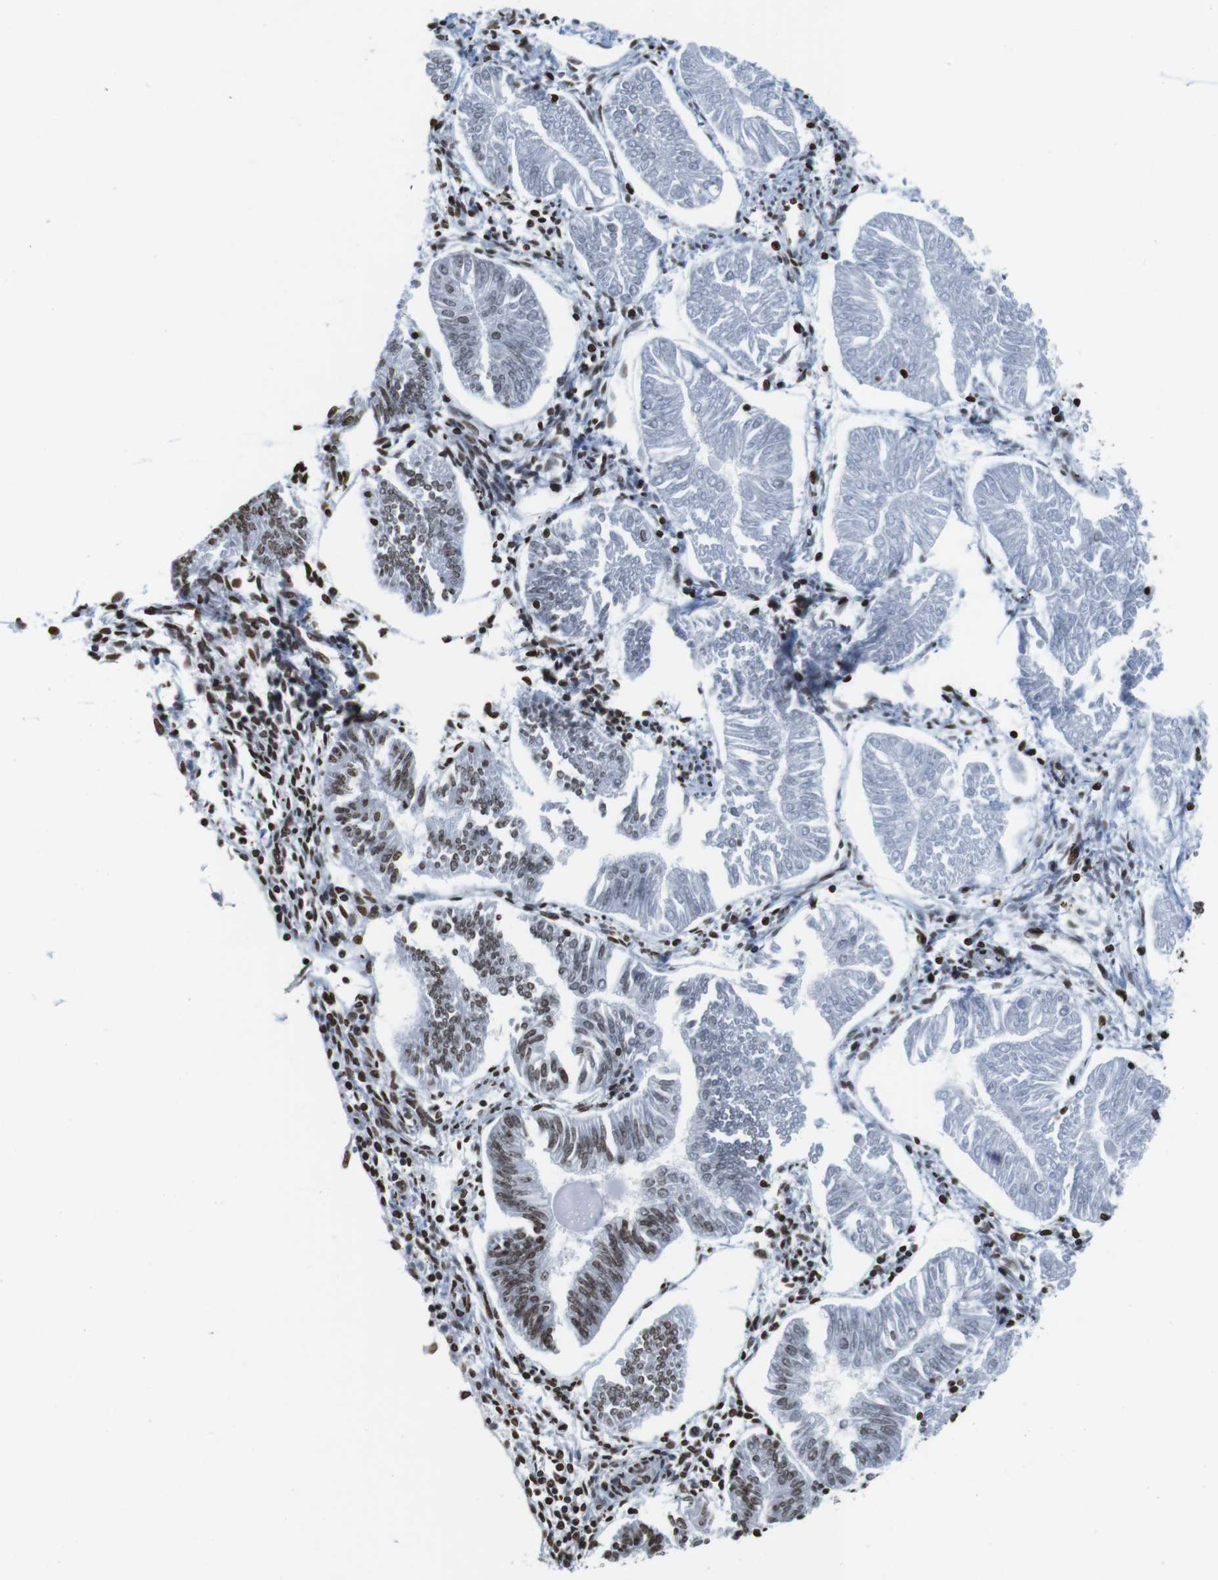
{"staining": {"intensity": "moderate", "quantity": "<25%", "location": "nuclear"}, "tissue": "endometrial cancer", "cell_type": "Tumor cells", "image_type": "cancer", "snomed": [{"axis": "morphology", "description": "Adenocarcinoma, NOS"}, {"axis": "topography", "description": "Endometrium"}], "caption": "Protein staining of endometrial cancer (adenocarcinoma) tissue exhibits moderate nuclear staining in approximately <25% of tumor cells.", "gene": "BSX", "patient": {"sex": "female", "age": 53}}